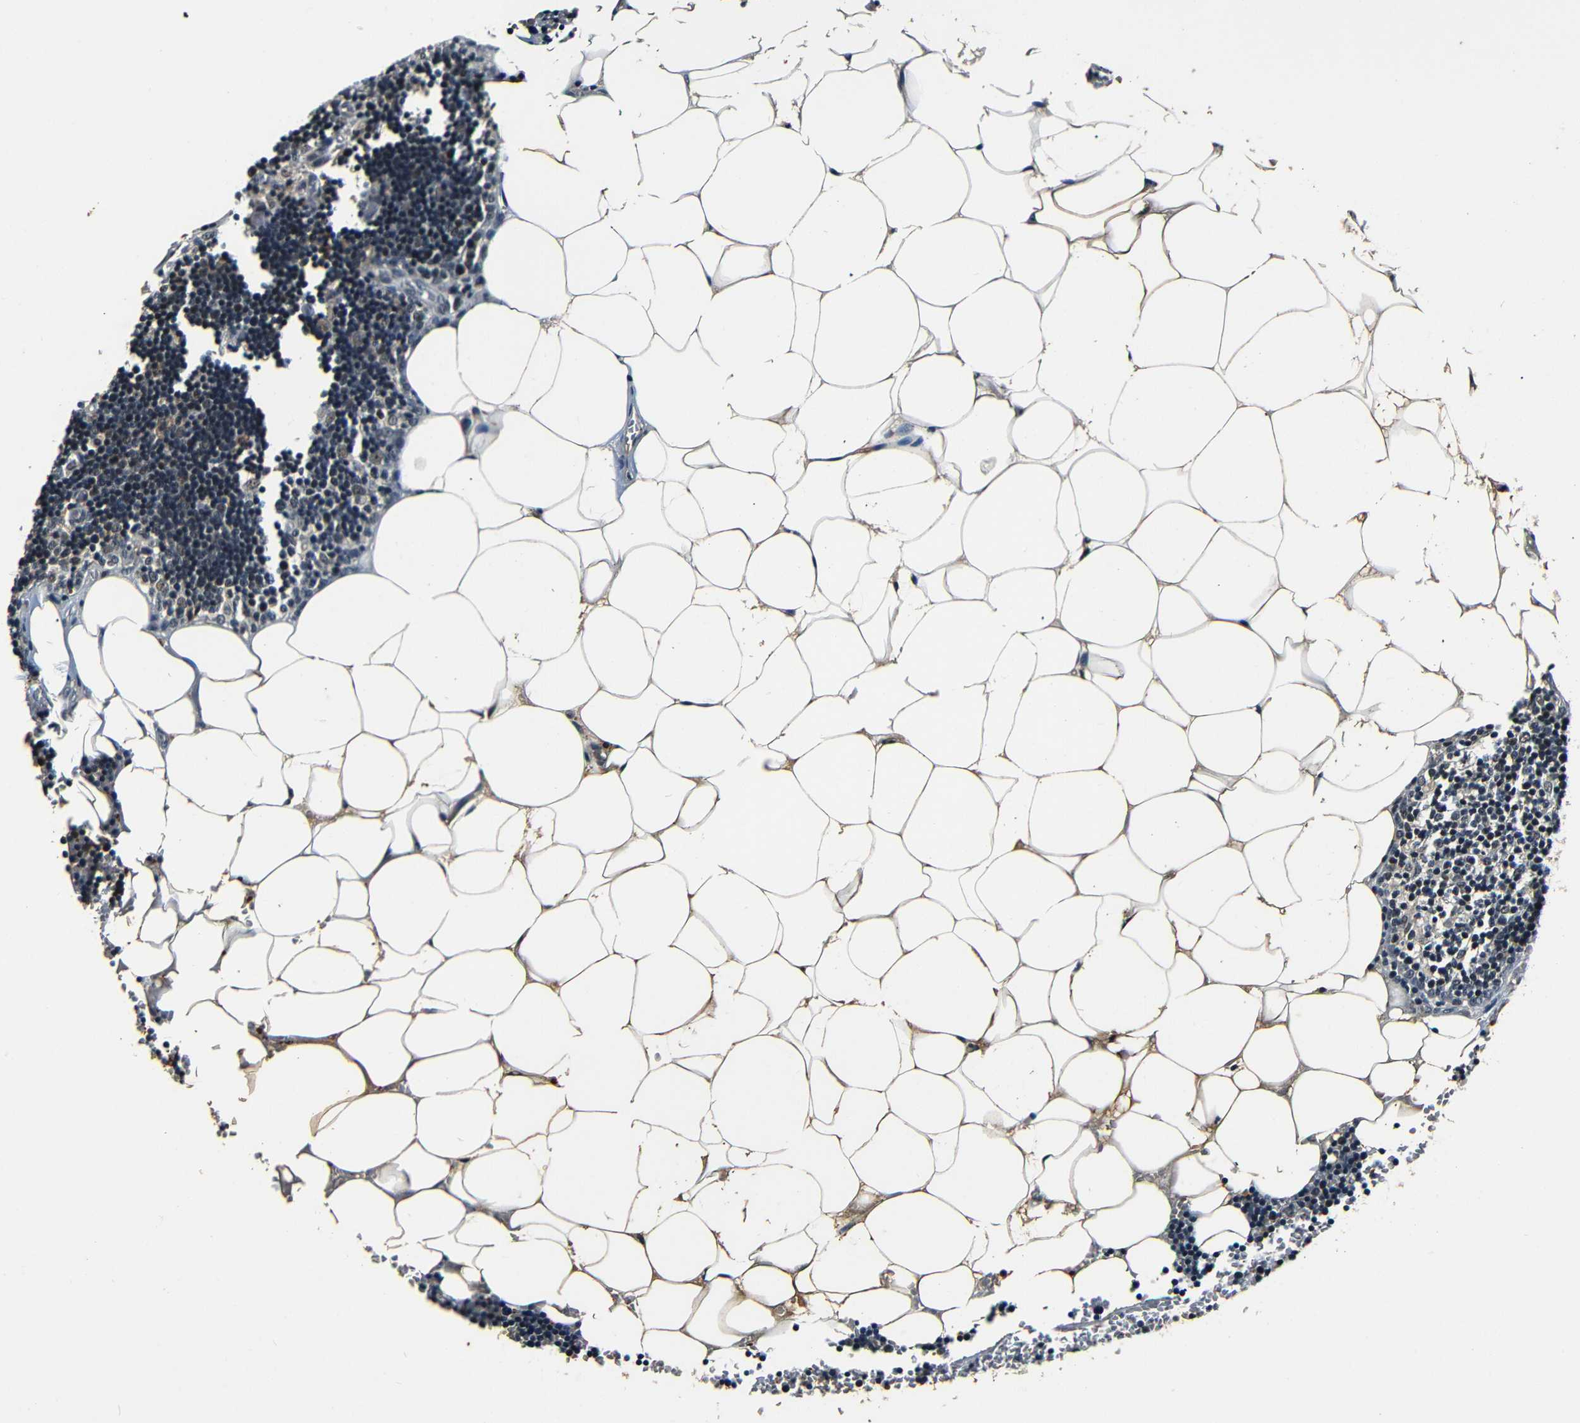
{"staining": {"intensity": "moderate", "quantity": ">75%", "location": "cytoplasmic/membranous,nuclear"}, "tissue": "lymph node", "cell_type": "Germinal center cells", "image_type": "normal", "snomed": [{"axis": "morphology", "description": "Normal tissue, NOS"}, {"axis": "topography", "description": "Lymph node"}], "caption": "Immunohistochemistry histopathology image of unremarkable lymph node: lymph node stained using immunohistochemistry exhibits medium levels of moderate protein expression localized specifically in the cytoplasmic/membranous,nuclear of germinal center cells, appearing as a cytoplasmic/membranous,nuclear brown color.", "gene": "FOXD4L1", "patient": {"sex": "male", "age": 33}}